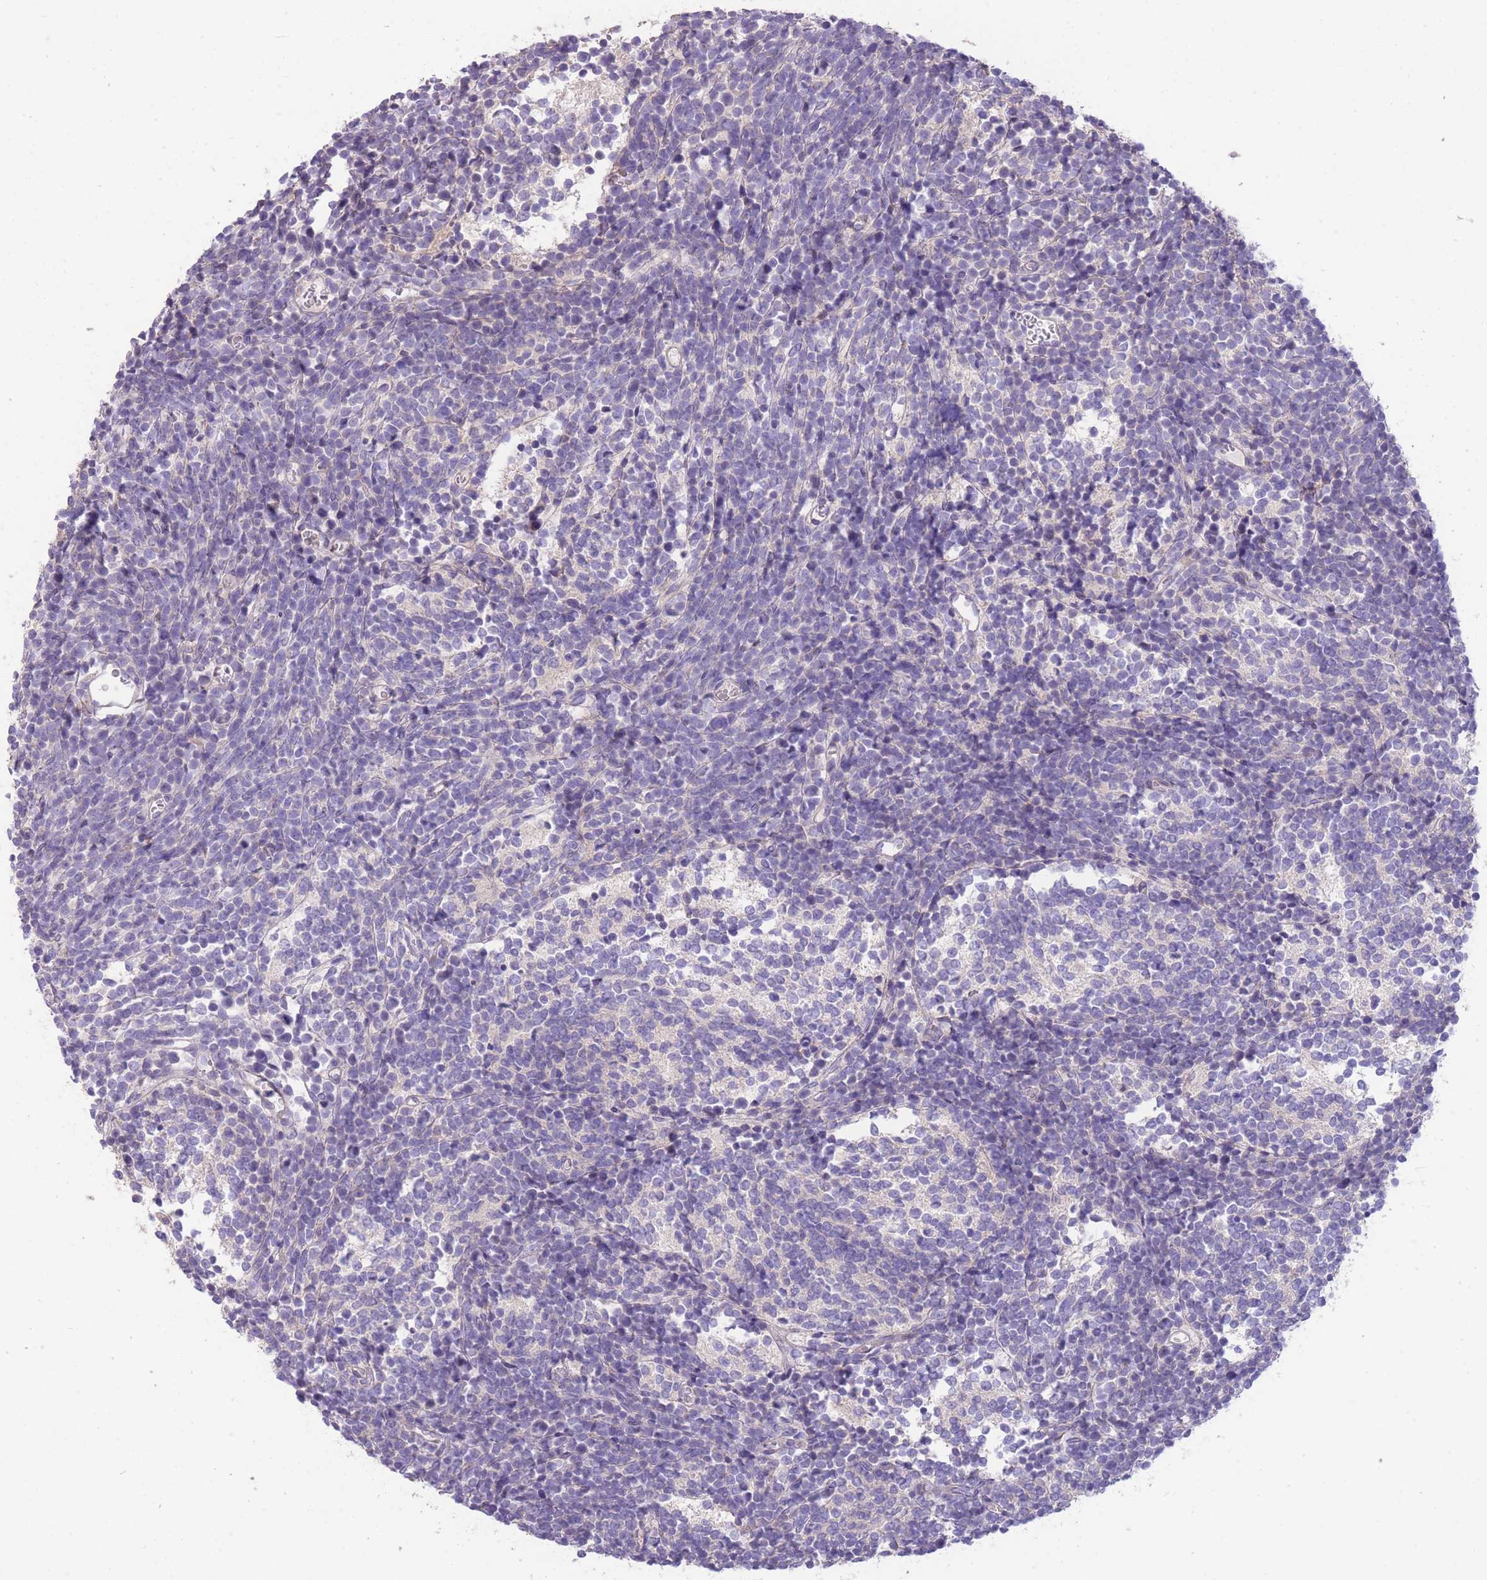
{"staining": {"intensity": "negative", "quantity": "none", "location": "none"}, "tissue": "glioma", "cell_type": "Tumor cells", "image_type": "cancer", "snomed": [{"axis": "morphology", "description": "Glioma, malignant, Low grade"}, {"axis": "topography", "description": "Brain"}], "caption": "A high-resolution micrograph shows immunohistochemistry staining of glioma, which exhibits no significant staining in tumor cells.", "gene": "OR5T1", "patient": {"sex": "female", "age": 1}}